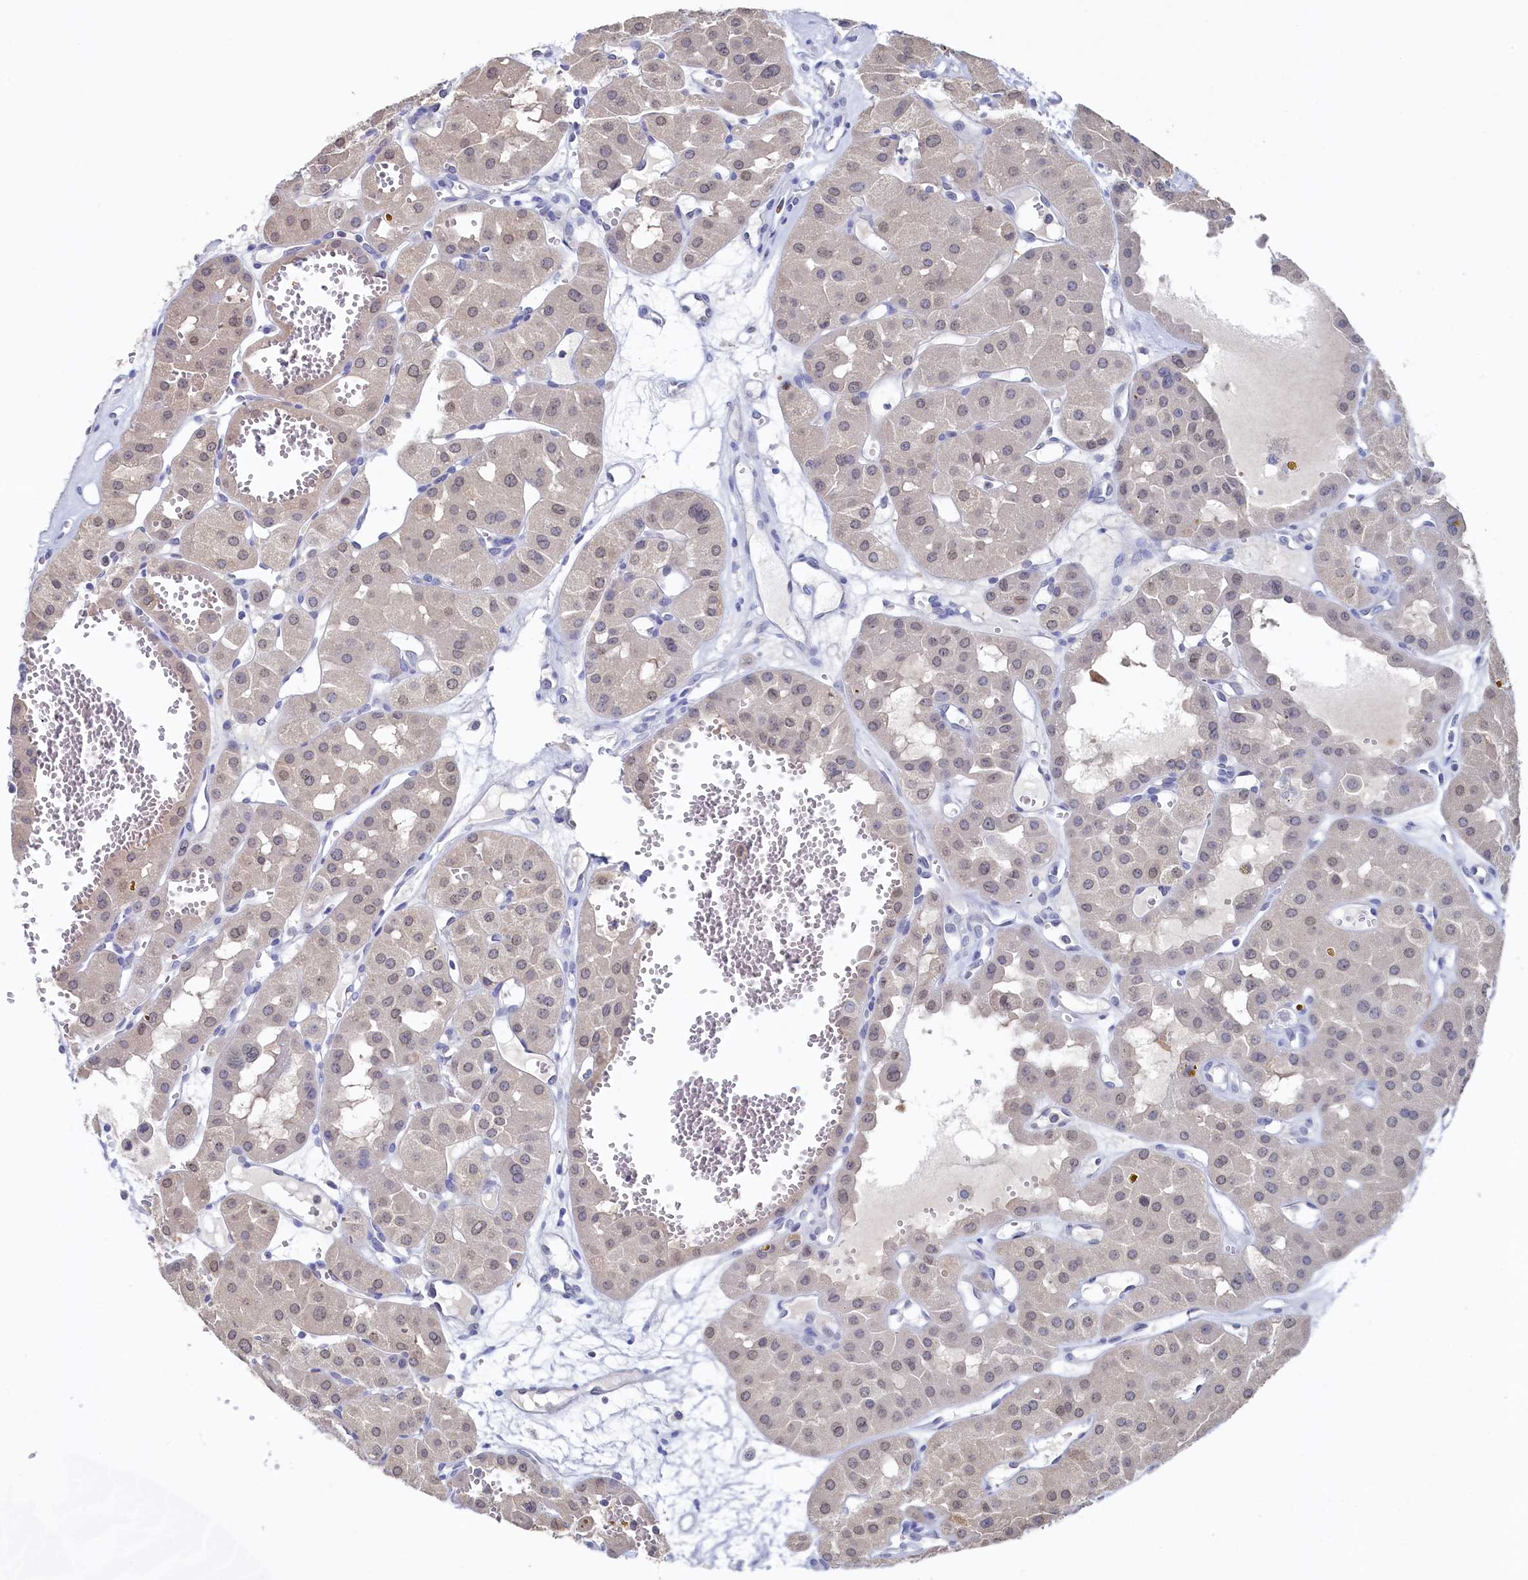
{"staining": {"intensity": "weak", "quantity": "25%-75%", "location": "nuclear"}, "tissue": "renal cancer", "cell_type": "Tumor cells", "image_type": "cancer", "snomed": [{"axis": "morphology", "description": "Carcinoma, NOS"}, {"axis": "topography", "description": "Kidney"}], "caption": "Renal carcinoma tissue shows weak nuclear expression in approximately 25%-75% of tumor cells, visualized by immunohistochemistry.", "gene": "C11orf54", "patient": {"sex": "female", "age": 75}}